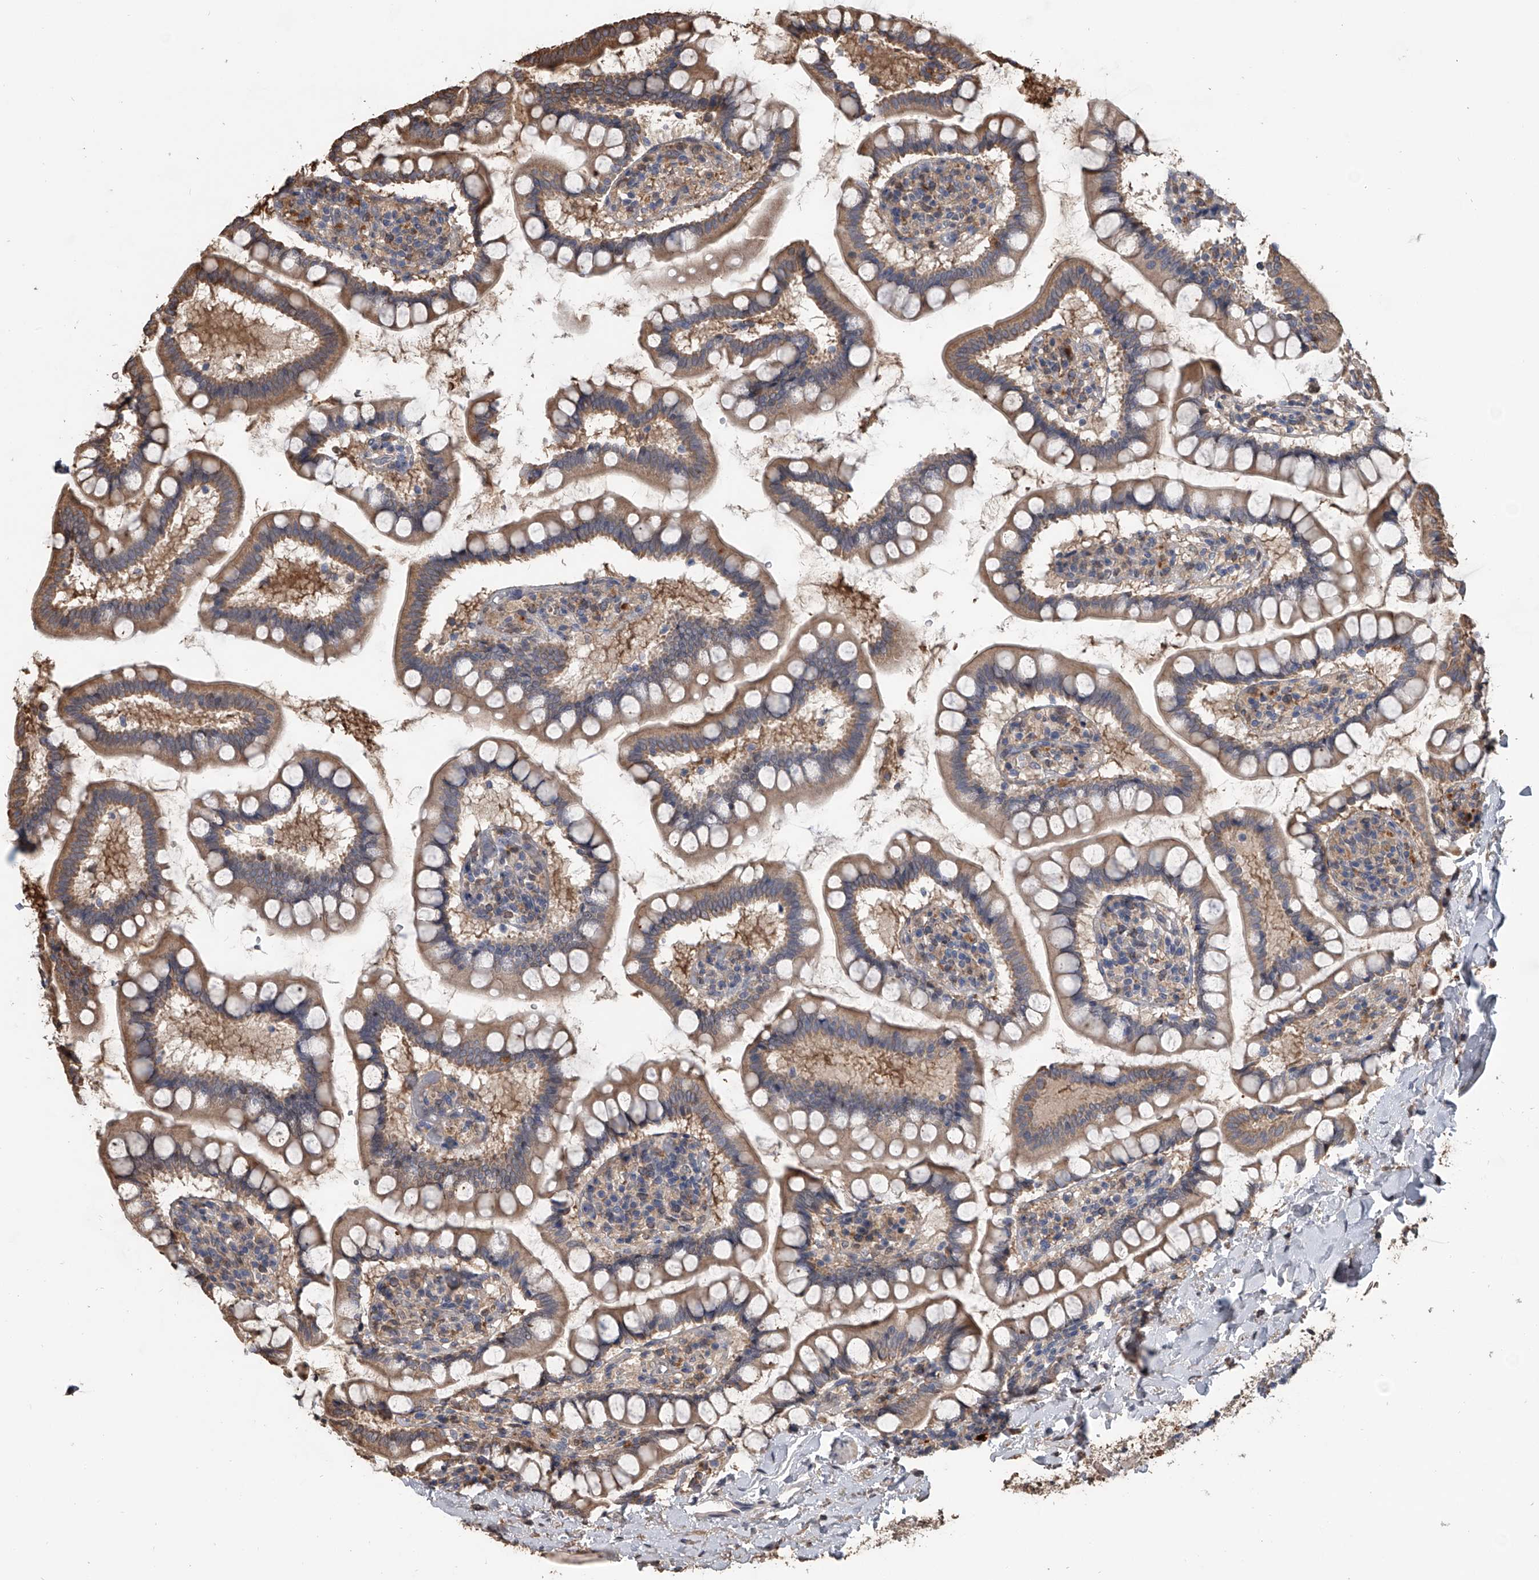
{"staining": {"intensity": "weak", "quantity": ">75%", "location": "cytoplasmic/membranous"}, "tissue": "small intestine", "cell_type": "Glandular cells", "image_type": "normal", "snomed": [{"axis": "morphology", "description": "Normal tissue, NOS"}, {"axis": "topography", "description": "Small intestine"}], "caption": "Human small intestine stained with a brown dye exhibits weak cytoplasmic/membranous positive staining in about >75% of glandular cells.", "gene": "DOCK9", "patient": {"sex": "female", "age": 84}}